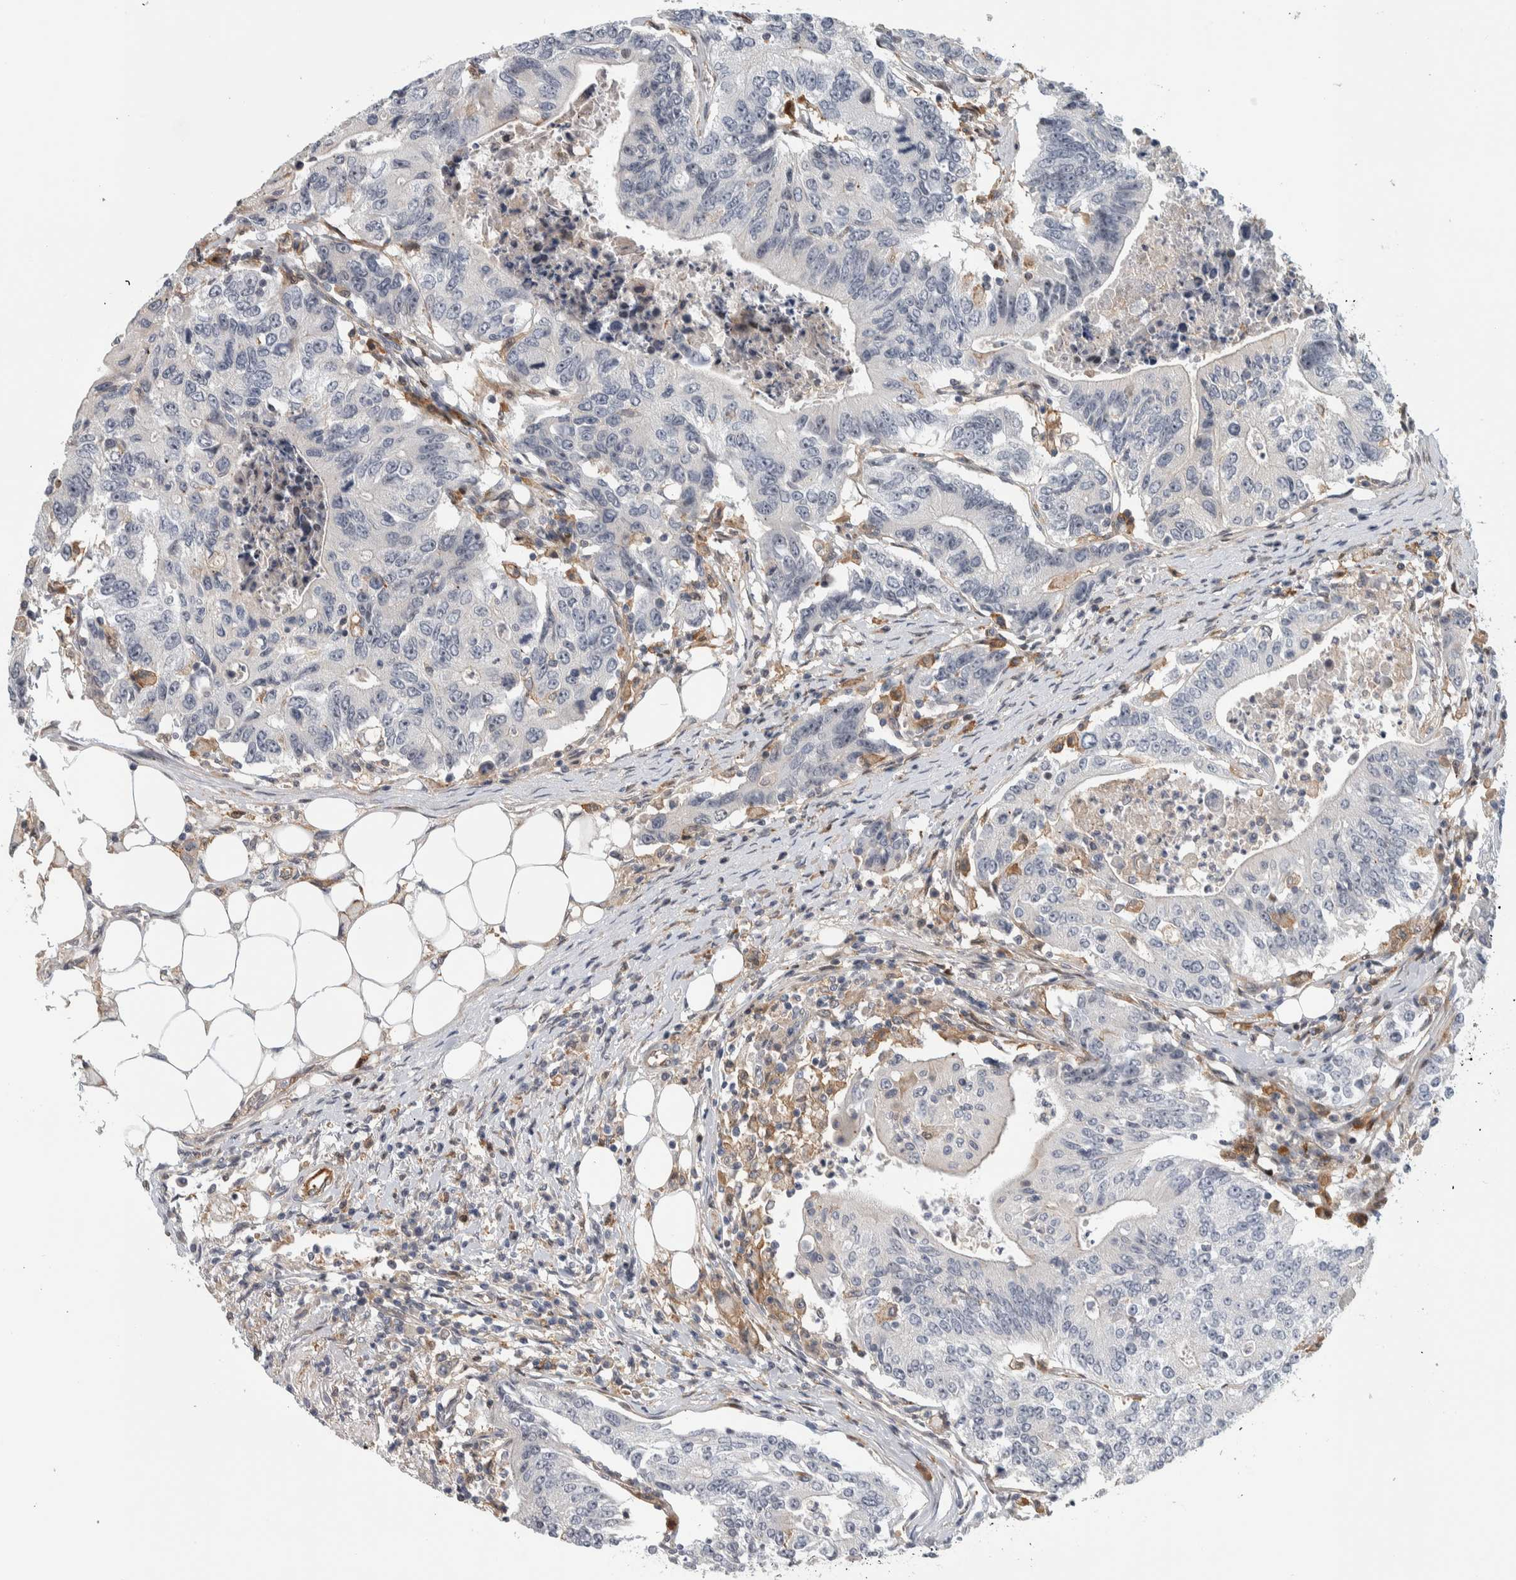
{"staining": {"intensity": "negative", "quantity": "none", "location": "none"}, "tissue": "colorectal cancer", "cell_type": "Tumor cells", "image_type": "cancer", "snomed": [{"axis": "morphology", "description": "Adenocarcinoma, NOS"}, {"axis": "topography", "description": "Colon"}], "caption": "Adenocarcinoma (colorectal) was stained to show a protein in brown. There is no significant expression in tumor cells.", "gene": "MSL1", "patient": {"sex": "female", "age": 77}}